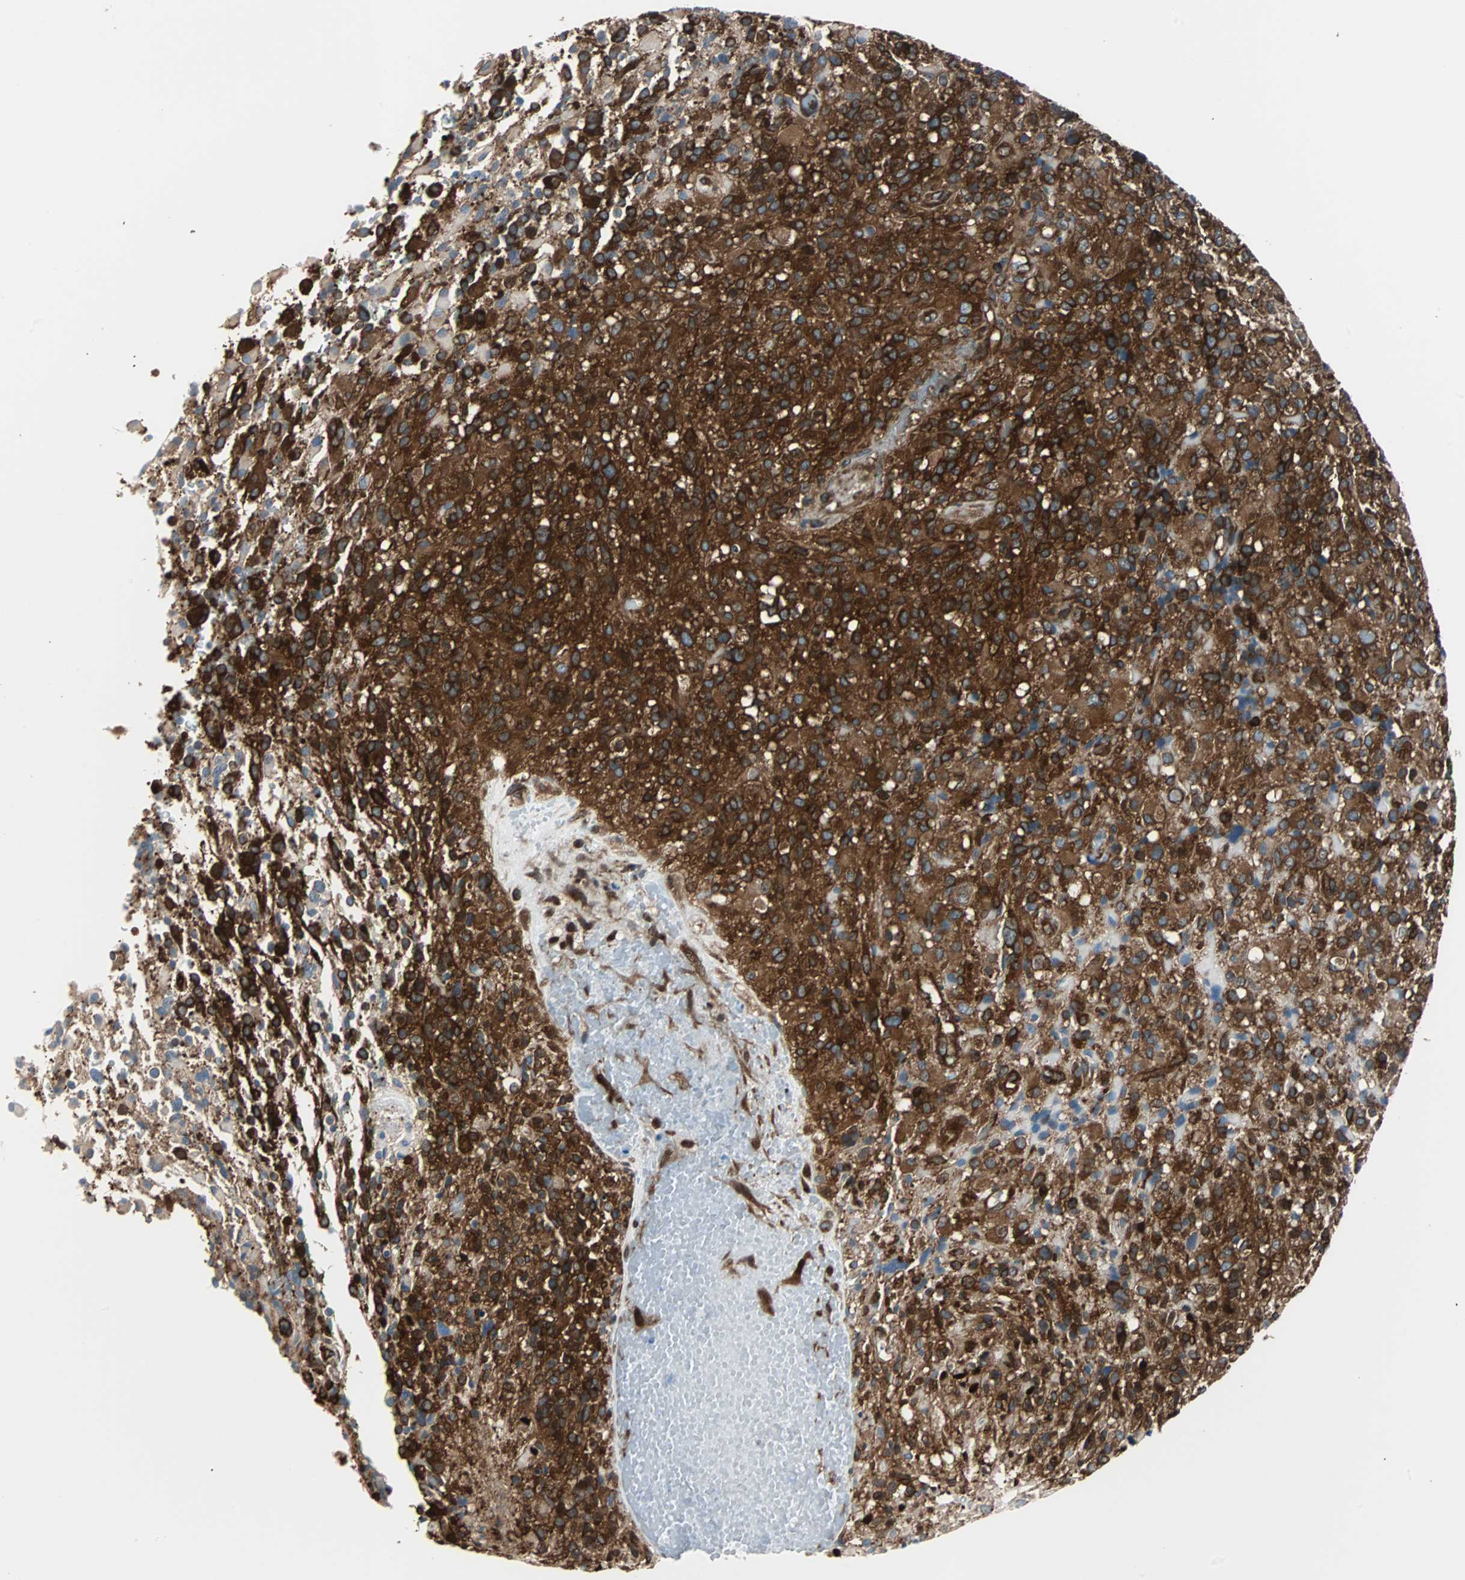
{"staining": {"intensity": "strong", "quantity": ">75%", "location": "cytoplasmic/membranous"}, "tissue": "glioma", "cell_type": "Tumor cells", "image_type": "cancer", "snomed": [{"axis": "morphology", "description": "Glioma, malignant, High grade"}, {"axis": "topography", "description": "Brain"}], "caption": "The photomicrograph exhibits a brown stain indicating the presence of a protein in the cytoplasmic/membranous of tumor cells in glioma.", "gene": "RELA", "patient": {"sex": "male", "age": 71}}